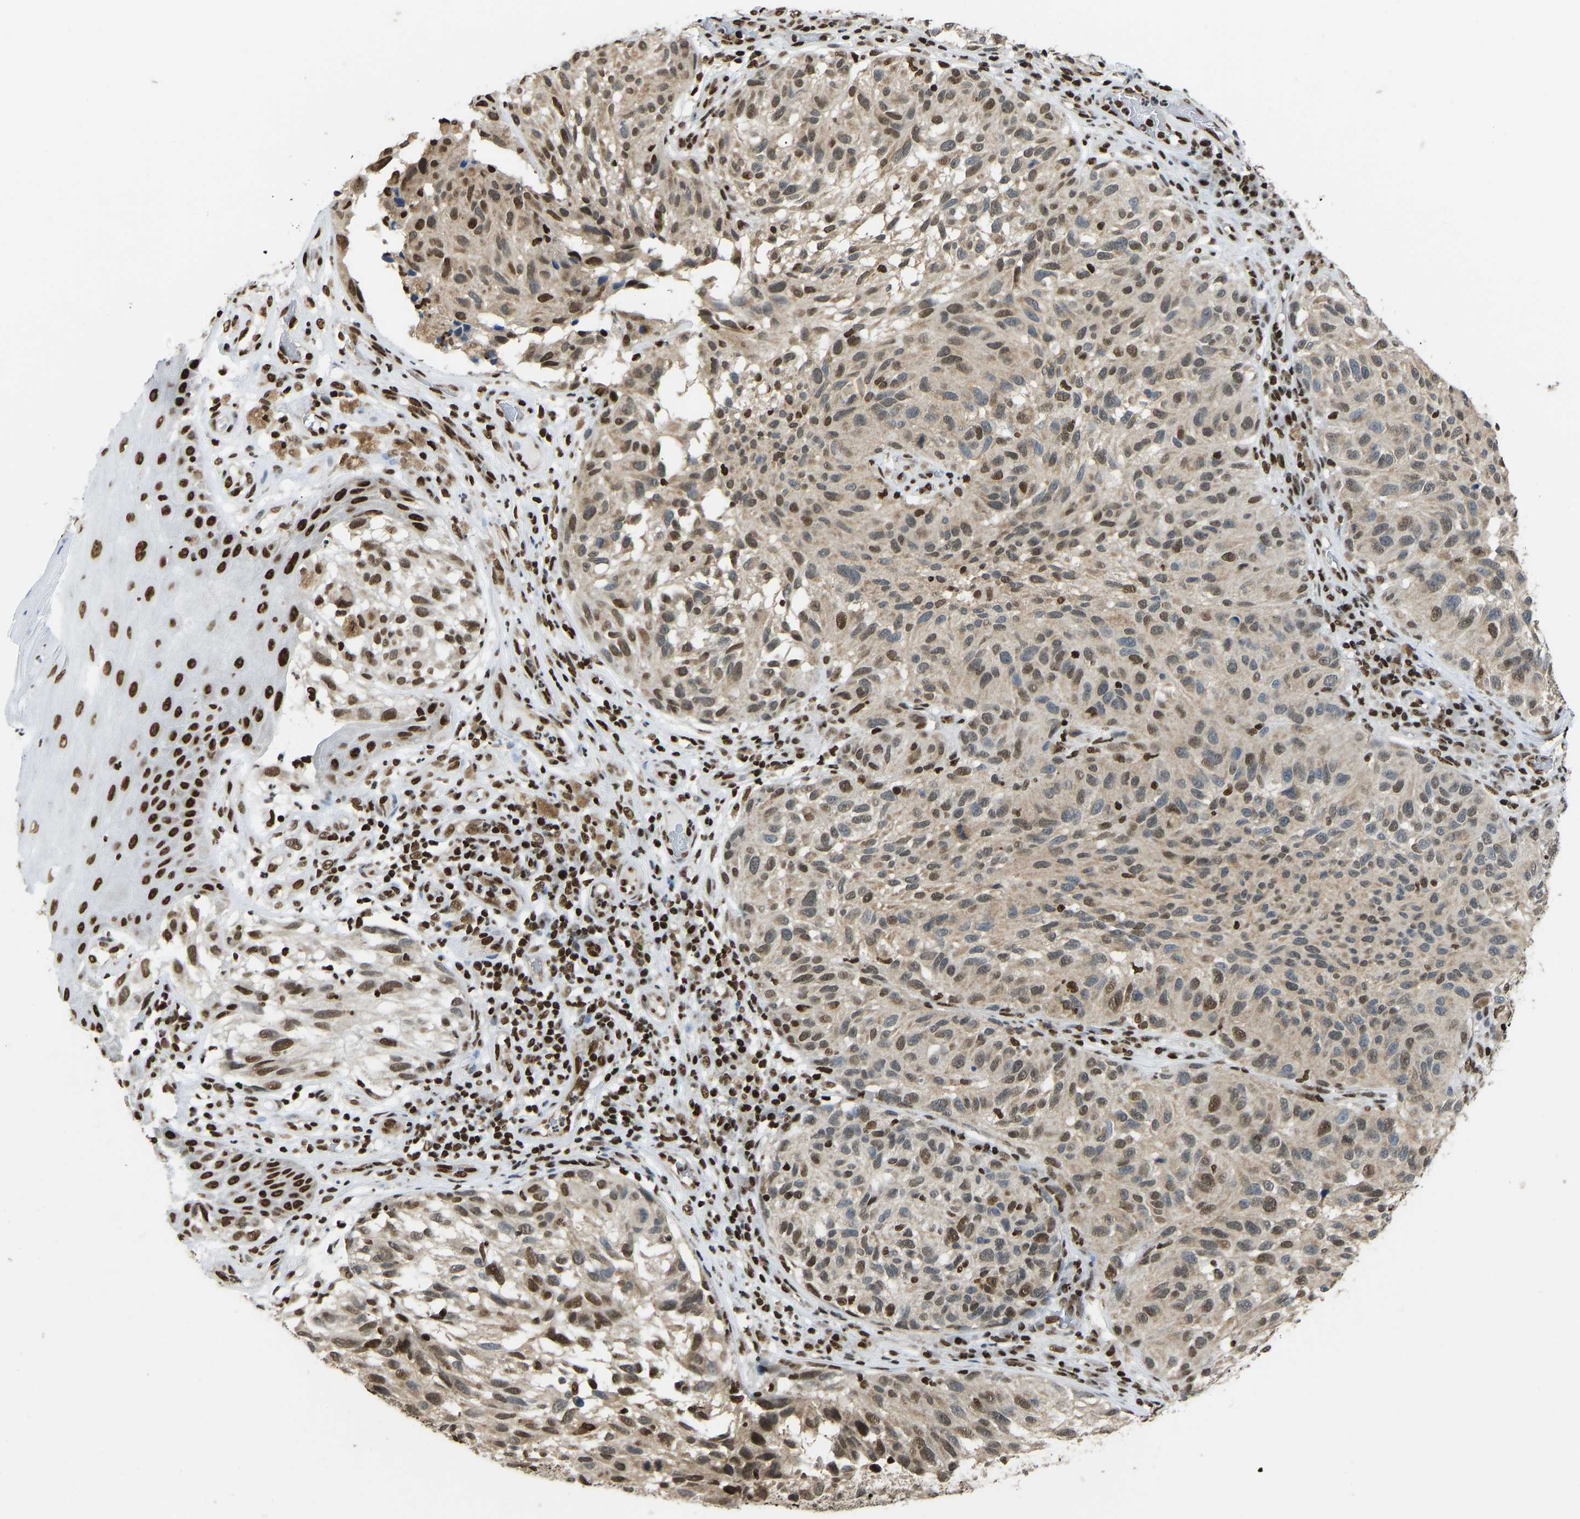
{"staining": {"intensity": "moderate", "quantity": "25%-75%", "location": "nuclear"}, "tissue": "melanoma", "cell_type": "Tumor cells", "image_type": "cancer", "snomed": [{"axis": "morphology", "description": "Malignant melanoma, NOS"}, {"axis": "topography", "description": "Skin"}], "caption": "A medium amount of moderate nuclear positivity is present in approximately 25%-75% of tumor cells in malignant melanoma tissue.", "gene": "ZSCAN20", "patient": {"sex": "female", "age": 73}}